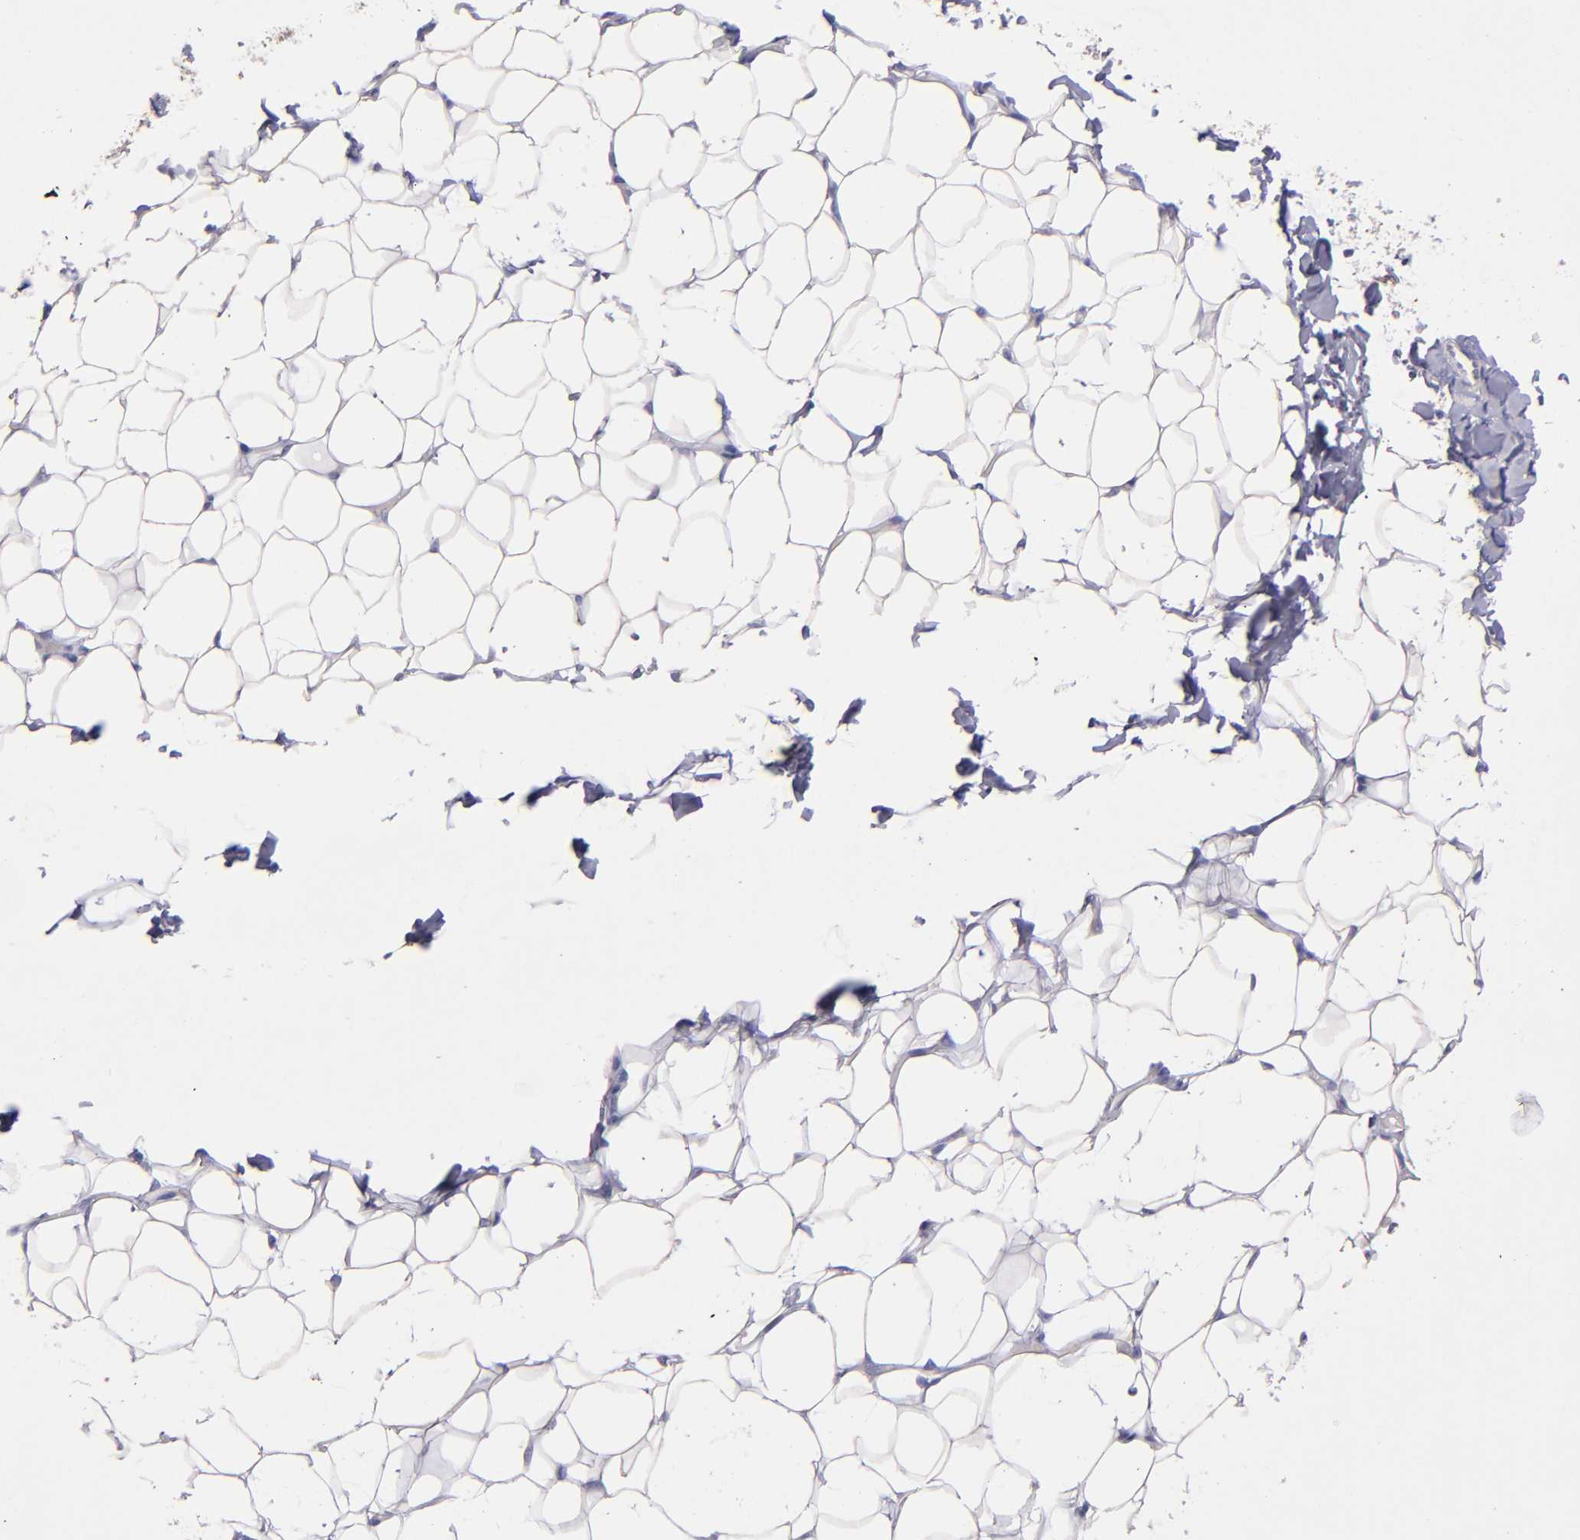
{"staining": {"intensity": "negative", "quantity": "none", "location": "none"}, "tissue": "adipose tissue", "cell_type": "Adipocytes", "image_type": "normal", "snomed": [{"axis": "morphology", "description": "Normal tissue, NOS"}, {"axis": "topography", "description": "Soft tissue"}], "caption": "DAB immunohistochemical staining of benign human adipose tissue demonstrates no significant staining in adipocytes.", "gene": "TG", "patient": {"sex": "male", "age": 26}}